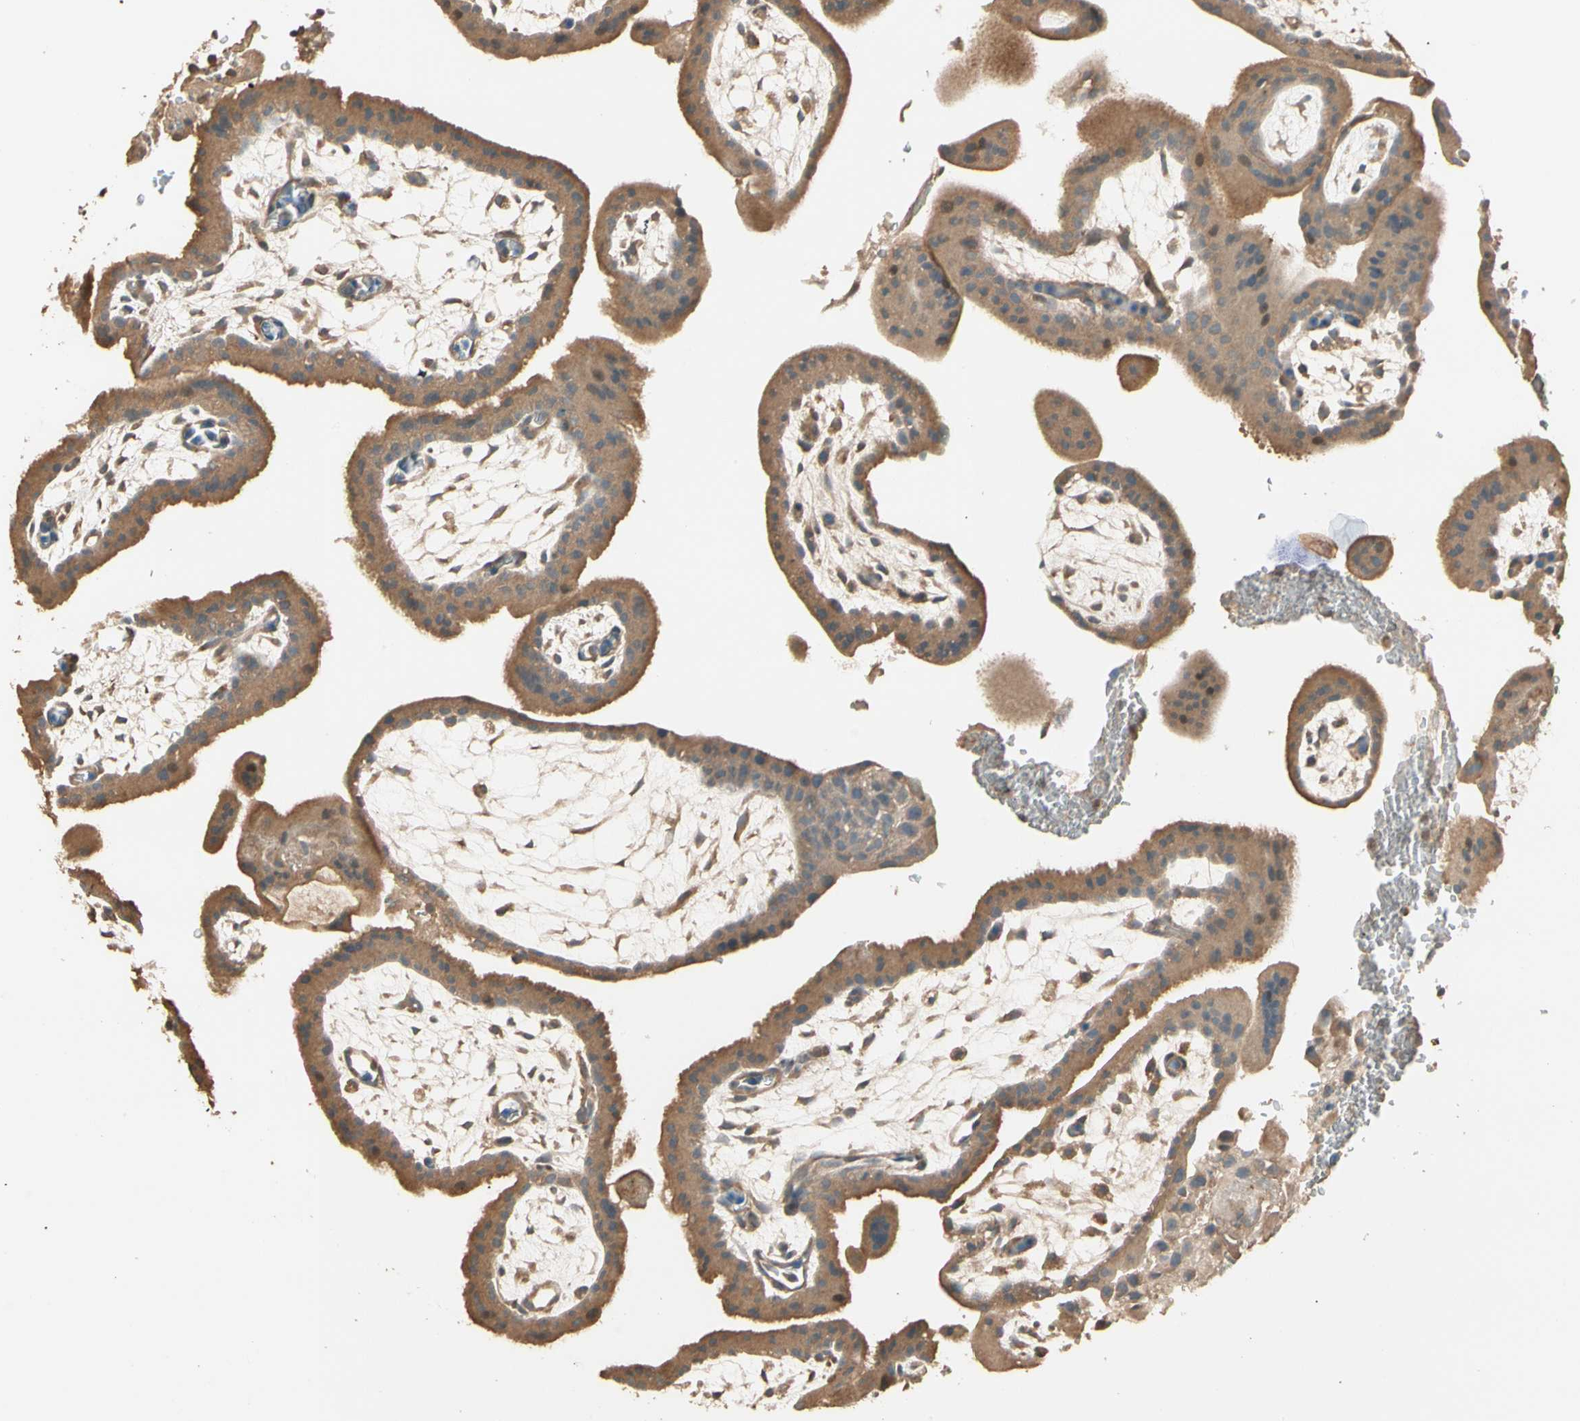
{"staining": {"intensity": "moderate", "quantity": ">75%", "location": "cytoplasmic/membranous"}, "tissue": "placenta", "cell_type": "Decidual cells", "image_type": "normal", "snomed": [{"axis": "morphology", "description": "Normal tissue, NOS"}, {"axis": "topography", "description": "Placenta"}], "caption": "Moderate cytoplasmic/membranous protein positivity is identified in approximately >75% of decidual cells in placenta. The staining was performed using DAB to visualize the protein expression in brown, while the nuclei were stained in blue with hematoxylin (Magnification: 20x).", "gene": "TNFRSF21", "patient": {"sex": "female", "age": 35}}